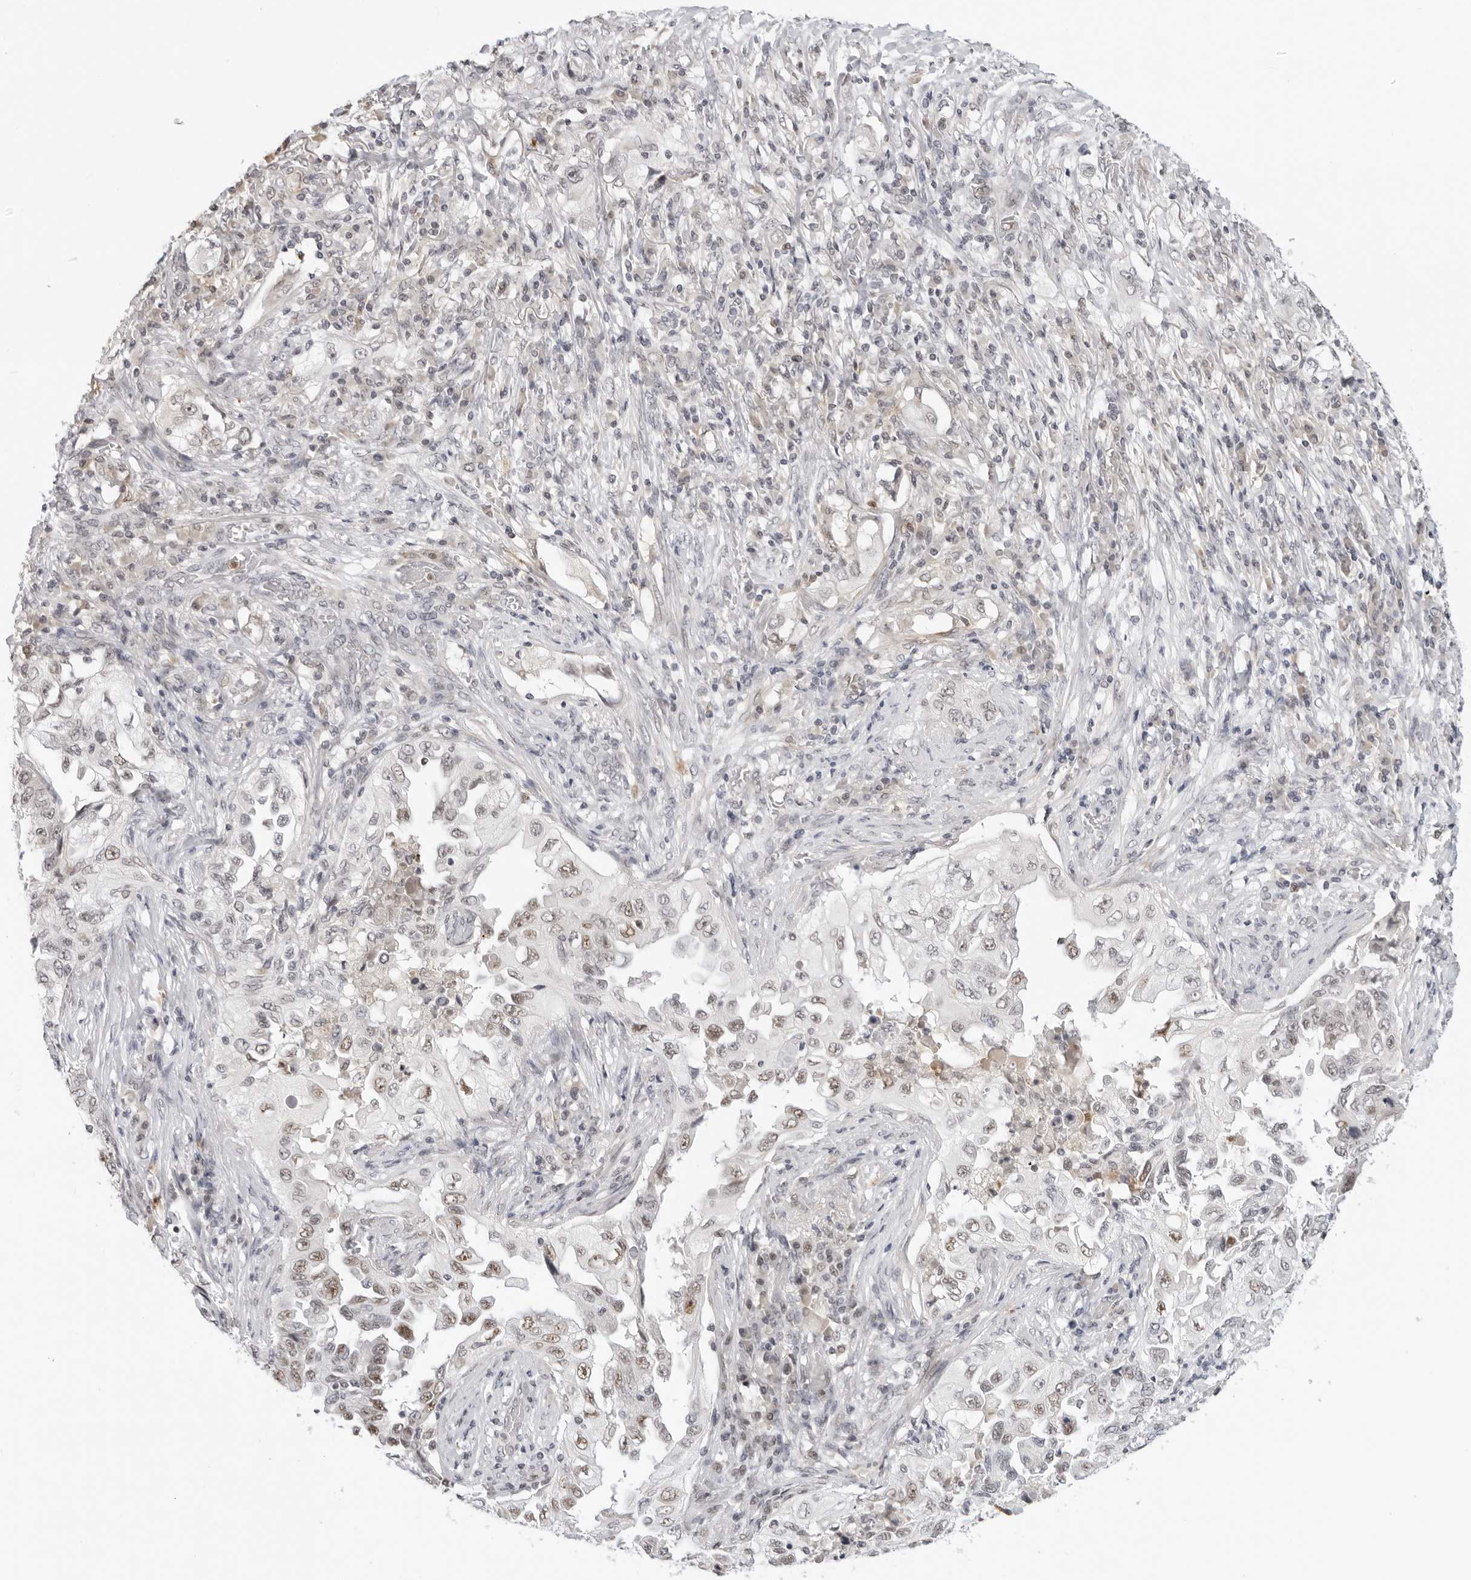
{"staining": {"intensity": "weak", "quantity": ">75%", "location": "nuclear"}, "tissue": "lung cancer", "cell_type": "Tumor cells", "image_type": "cancer", "snomed": [{"axis": "morphology", "description": "Adenocarcinoma, NOS"}, {"axis": "topography", "description": "Lung"}], "caption": "Weak nuclear positivity for a protein is identified in about >75% of tumor cells of adenocarcinoma (lung) using IHC.", "gene": "MSH6", "patient": {"sex": "female", "age": 51}}